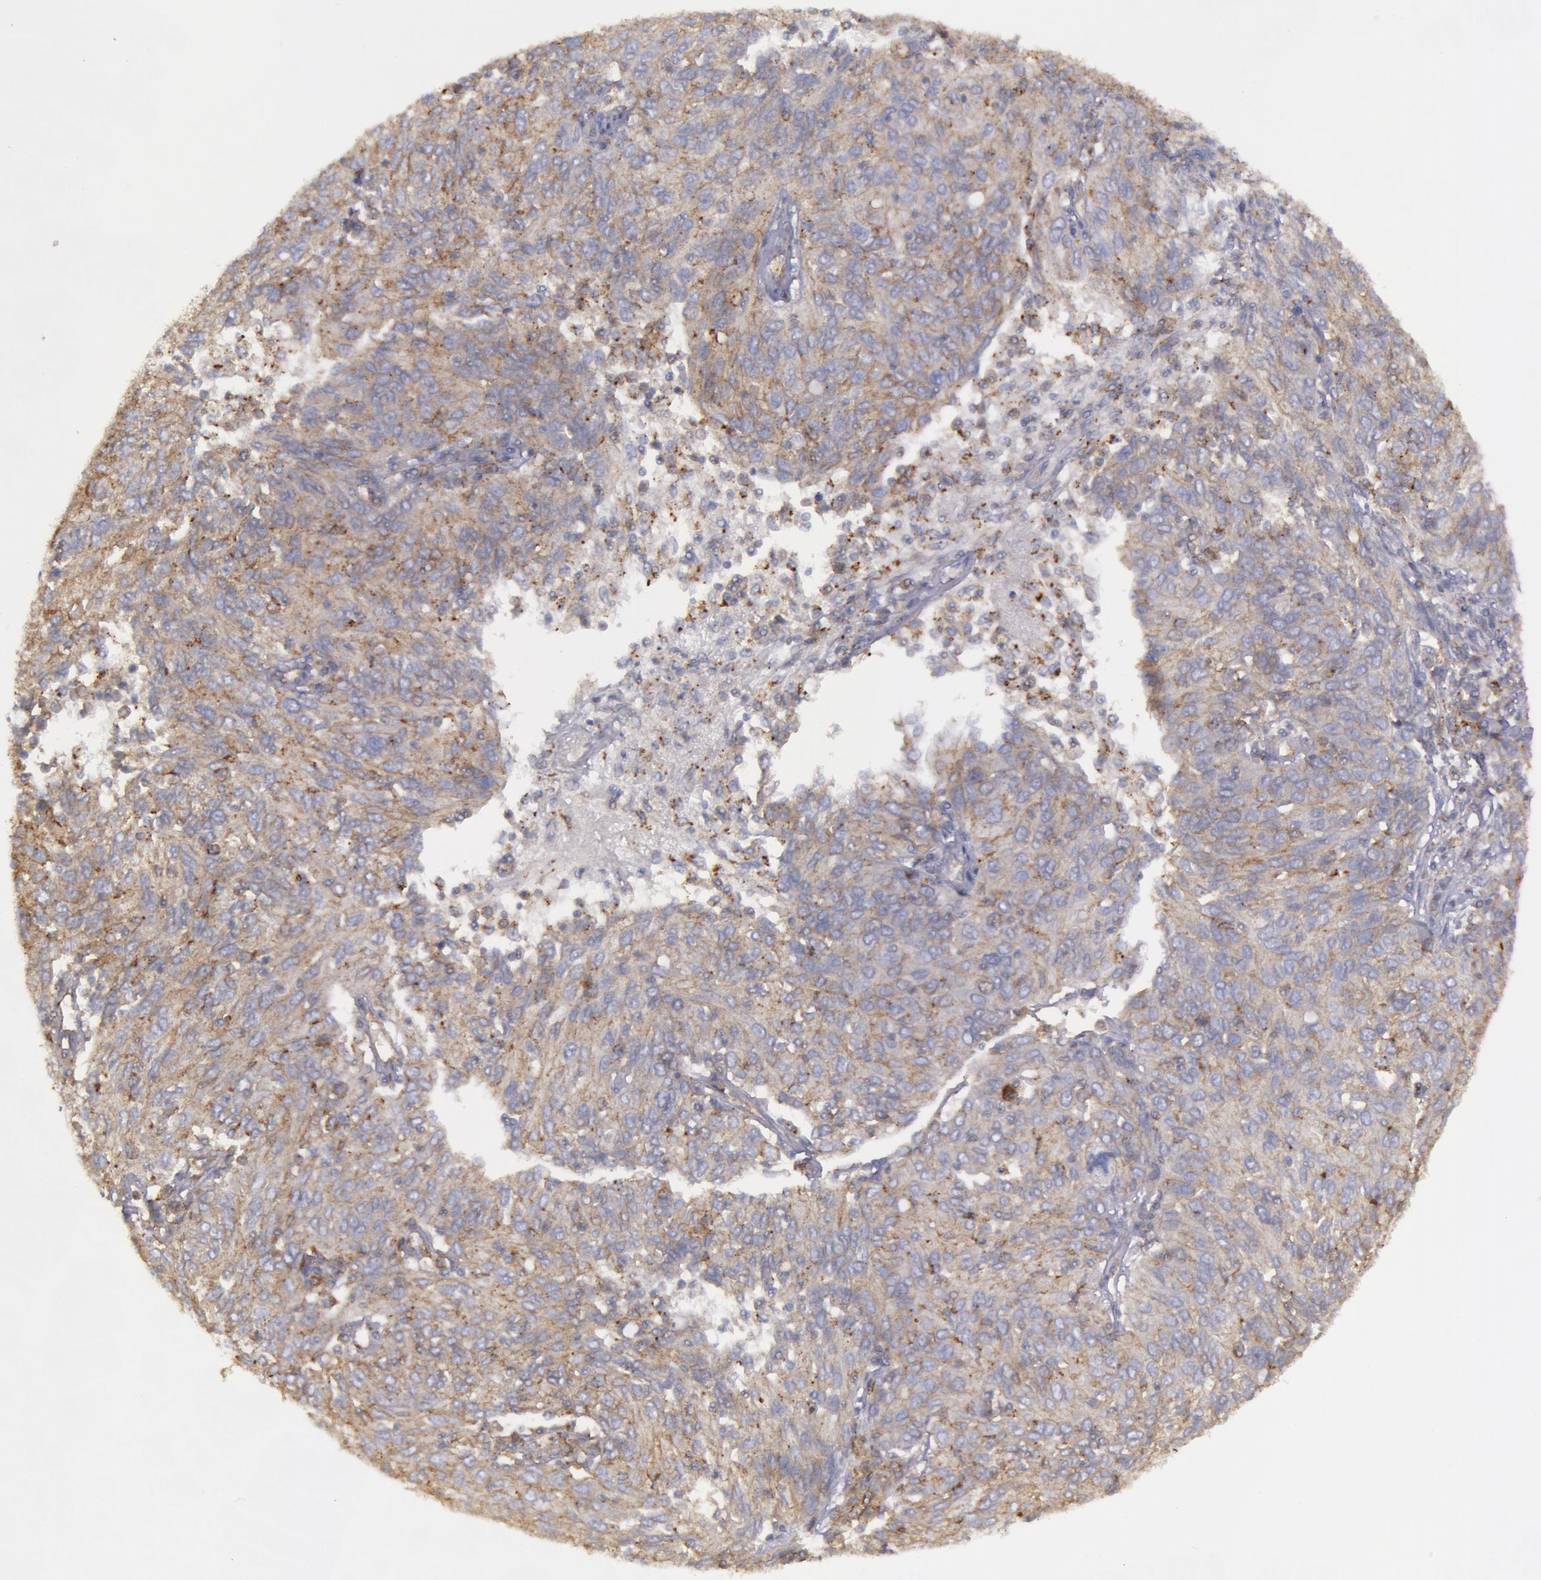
{"staining": {"intensity": "weak", "quantity": ">75%", "location": "cytoplasmic/membranous"}, "tissue": "ovarian cancer", "cell_type": "Tumor cells", "image_type": "cancer", "snomed": [{"axis": "morphology", "description": "Carcinoma, endometroid"}, {"axis": "topography", "description": "Ovary"}], "caption": "Weak cytoplasmic/membranous staining for a protein is present in approximately >75% of tumor cells of ovarian endometroid carcinoma using immunohistochemistry (IHC).", "gene": "FLOT2", "patient": {"sex": "female", "age": 50}}